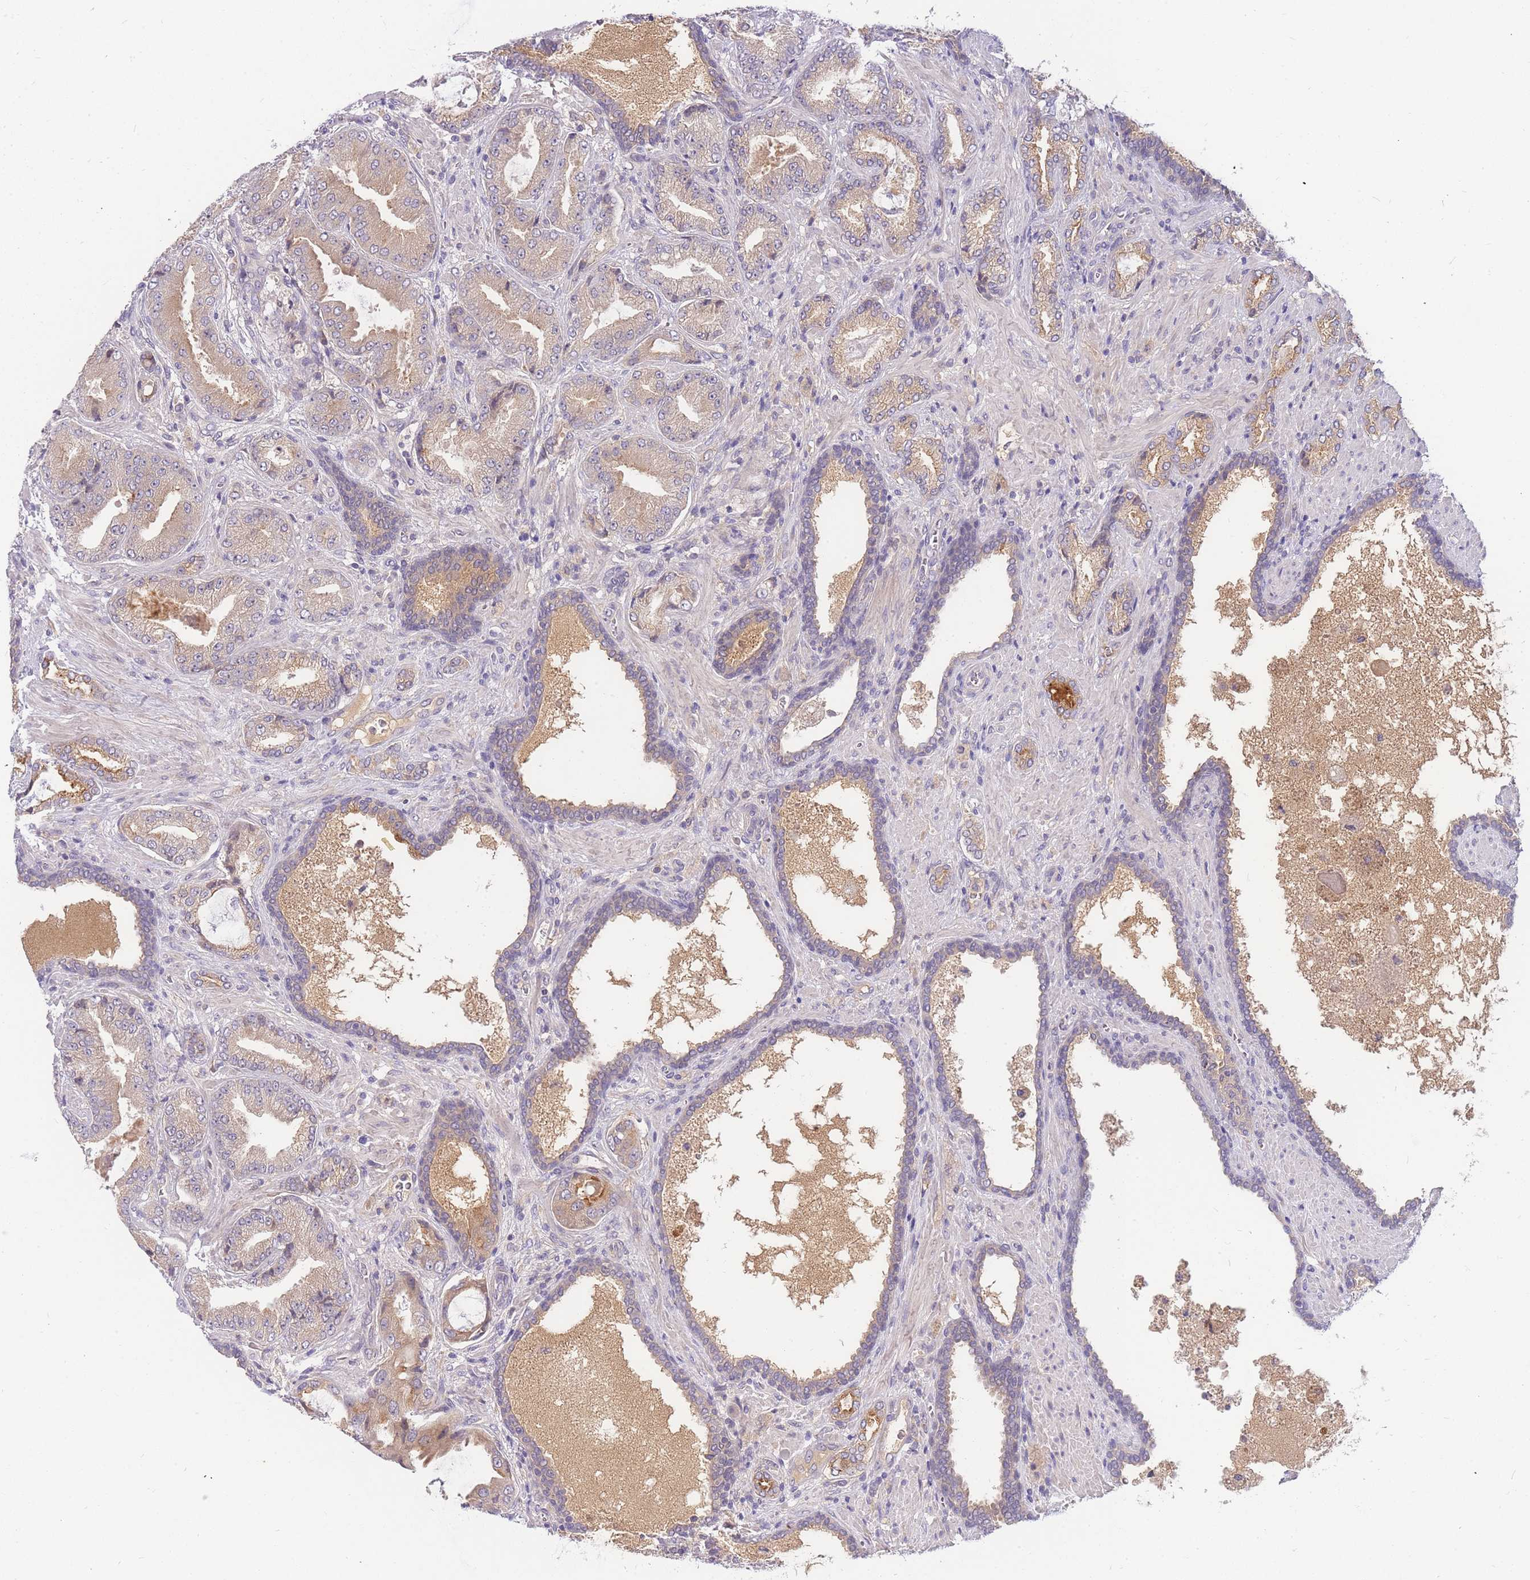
{"staining": {"intensity": "weak", "quantity": ">75%", "location": "cytoplasmic/membranous"}, "tissue": "prostate cancer", "cell_type": "Tumor cells", "image_type": "cancer", "snomed": [{"axis": "morphology", "description": "Adenocarcinoma, High grade"}, {"axis": "topography", "description": "Prostate"}], "caption": "About >75% of tumor cells in human prostate high-grade adenocarcinoma display weak cytoplasmic/membranous protein positivity as visualized by brown immunohistochemical staining.", "gene": "ZNF577", "patient": {"sex": "male", "age": 68}}